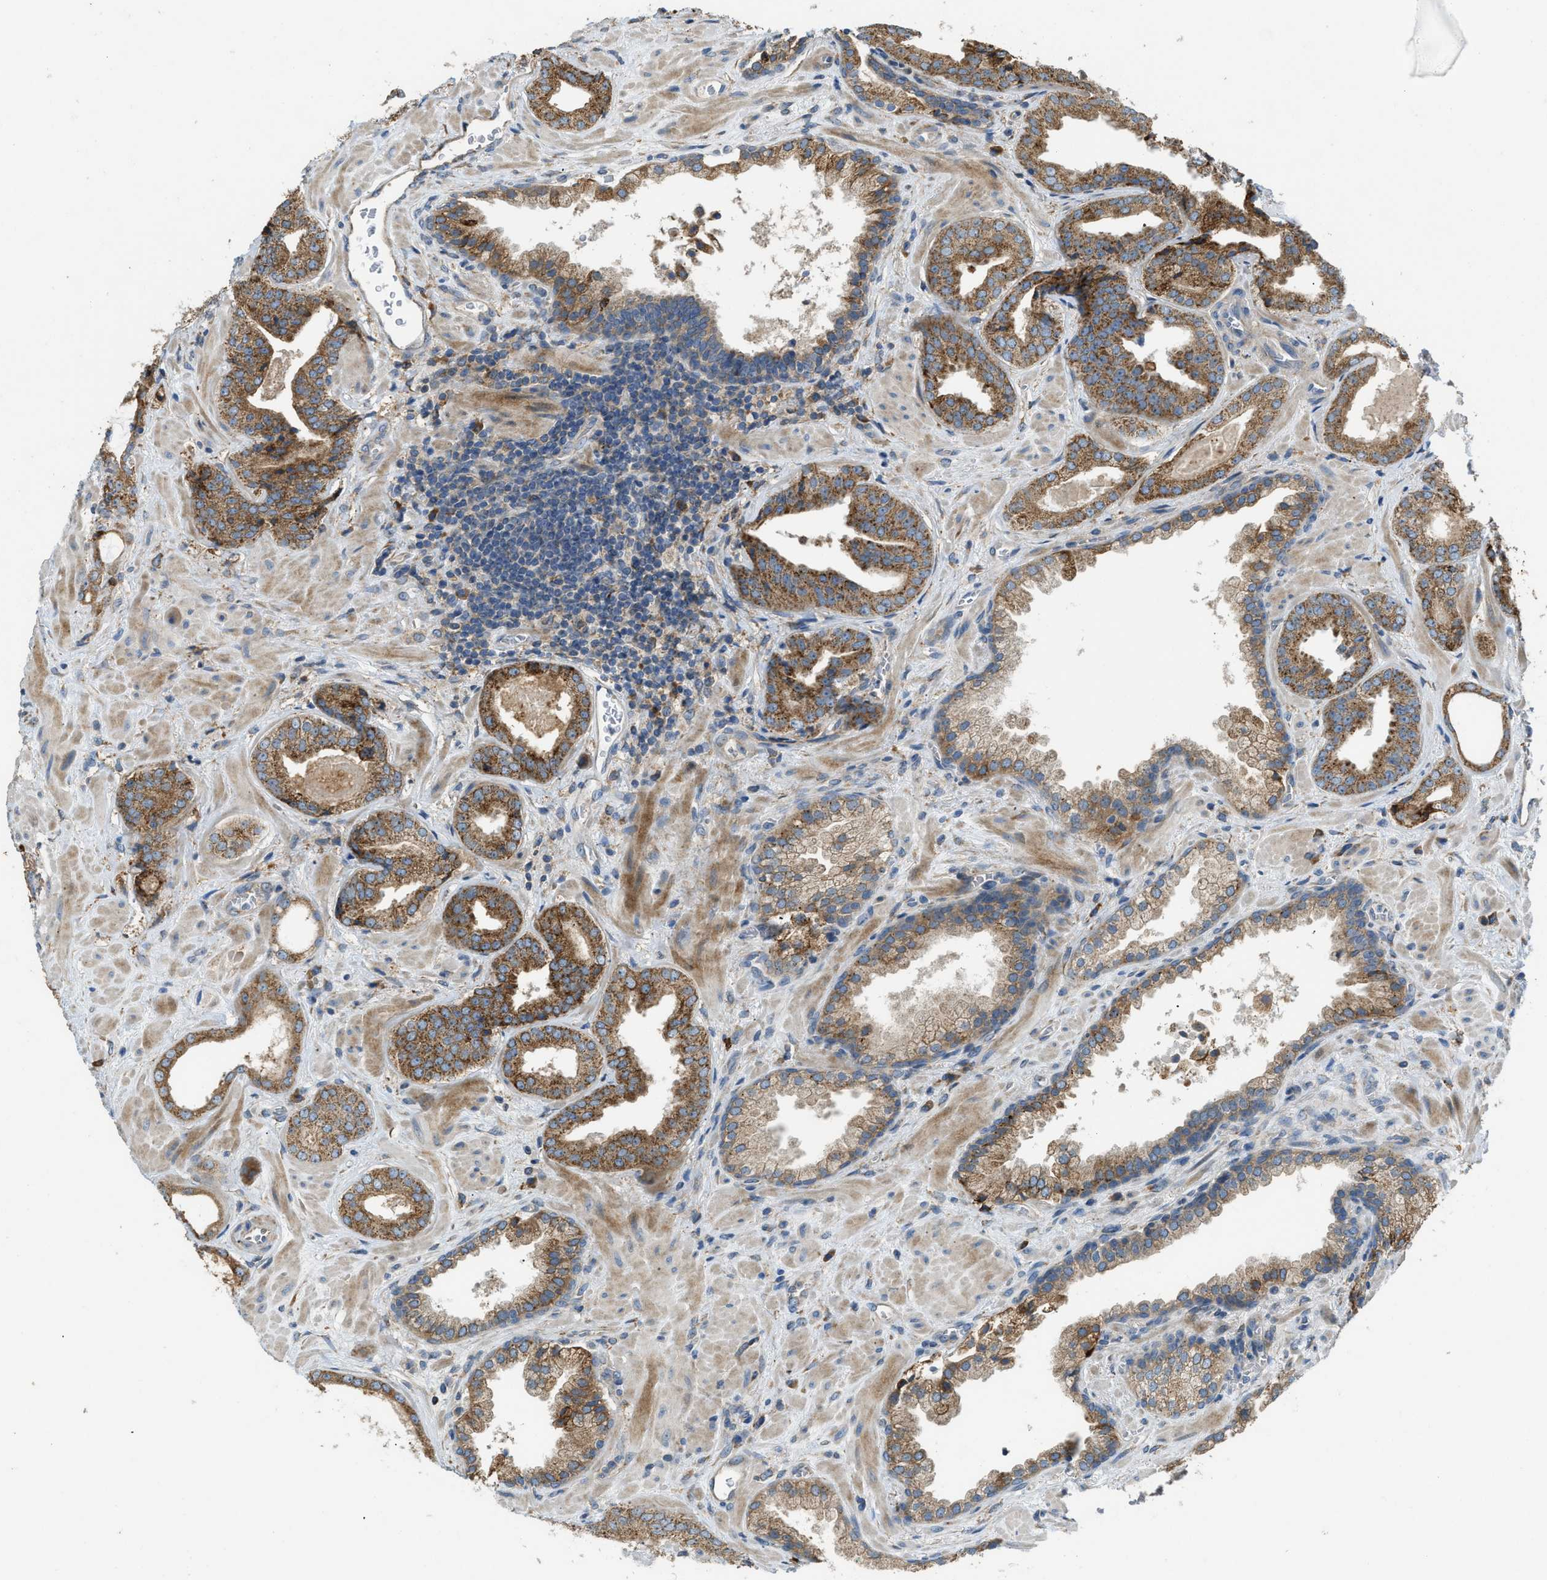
{"staining": {"intensity": "moderate", "quantity": ">75%", "location": "cytoplasmic/membranous"}, "tissue": "prostate cancer", "cell_type": "Tumor cells", "image_type": "cancer", "snomed": [{"axis": "morphology", "description": "Adenocarcinoma, Low grade"}, {"axis": "topography", "description": "Prostate"}], "caption": "This is a photomicrograph of immunohistochemistry (IHC) staining of prostate low-grade adenocarcinoma, which shows moderate expression in the cytoplasmic/membranous of tumor cells.", "gene": "TMEM68", "patient": {"sex": "male", "age": 71}}